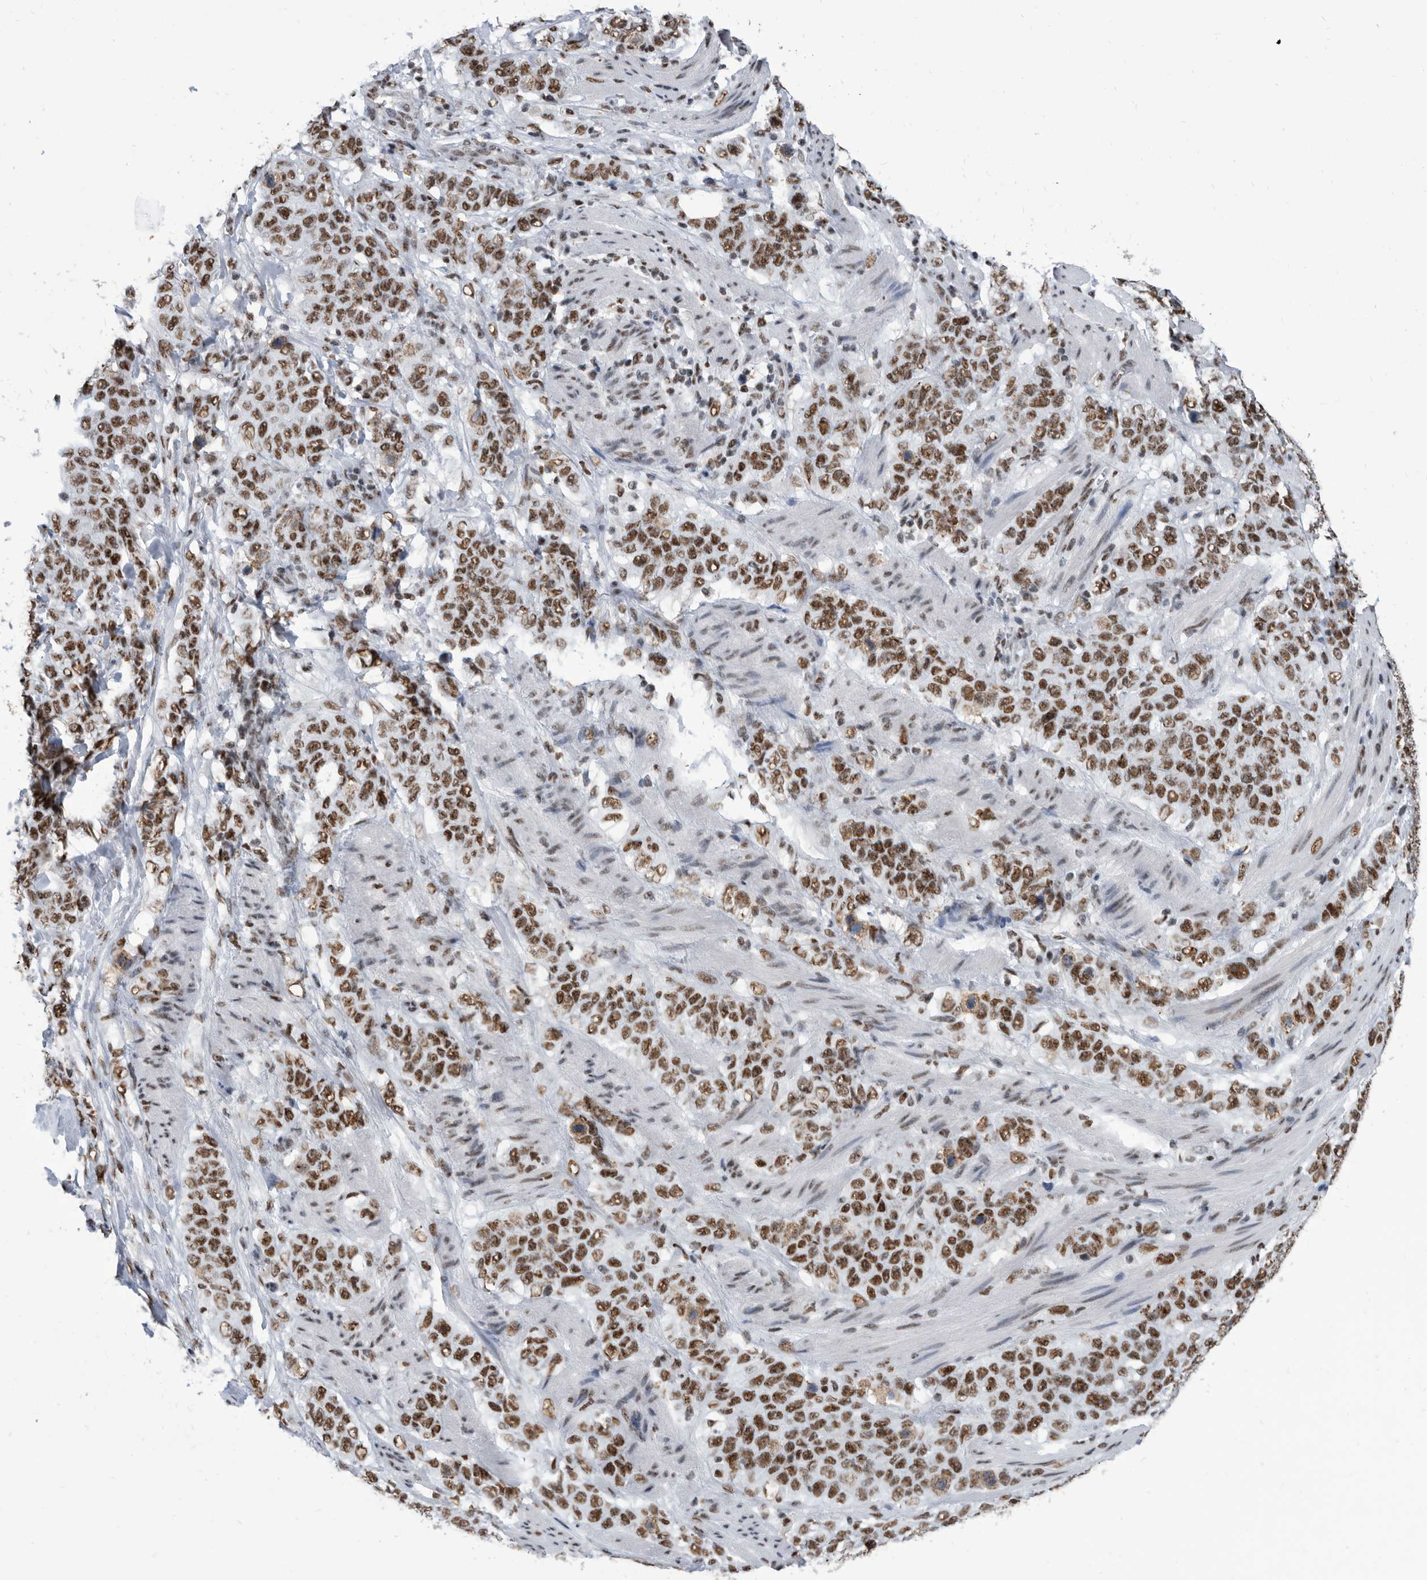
{"staining": {"intensity": "strong", "quantity": ">75%", "location": "nuclear"}, "tissue": "stomach cancer", "cell_type": "Tumor cells", "image_type": "cancer", "snomed": [{"axis": "morphology", "description": "Adenocarcinoma, NOS"}, {"axis": "topography", "description": "Stomach"}], "caption": "Tumor cells display high levels of strong nuclear positivity in approximately >75% of cells in stomach cancer.", "gene": "SF3A1", "patient": {"sex": "male", "age": 48}}